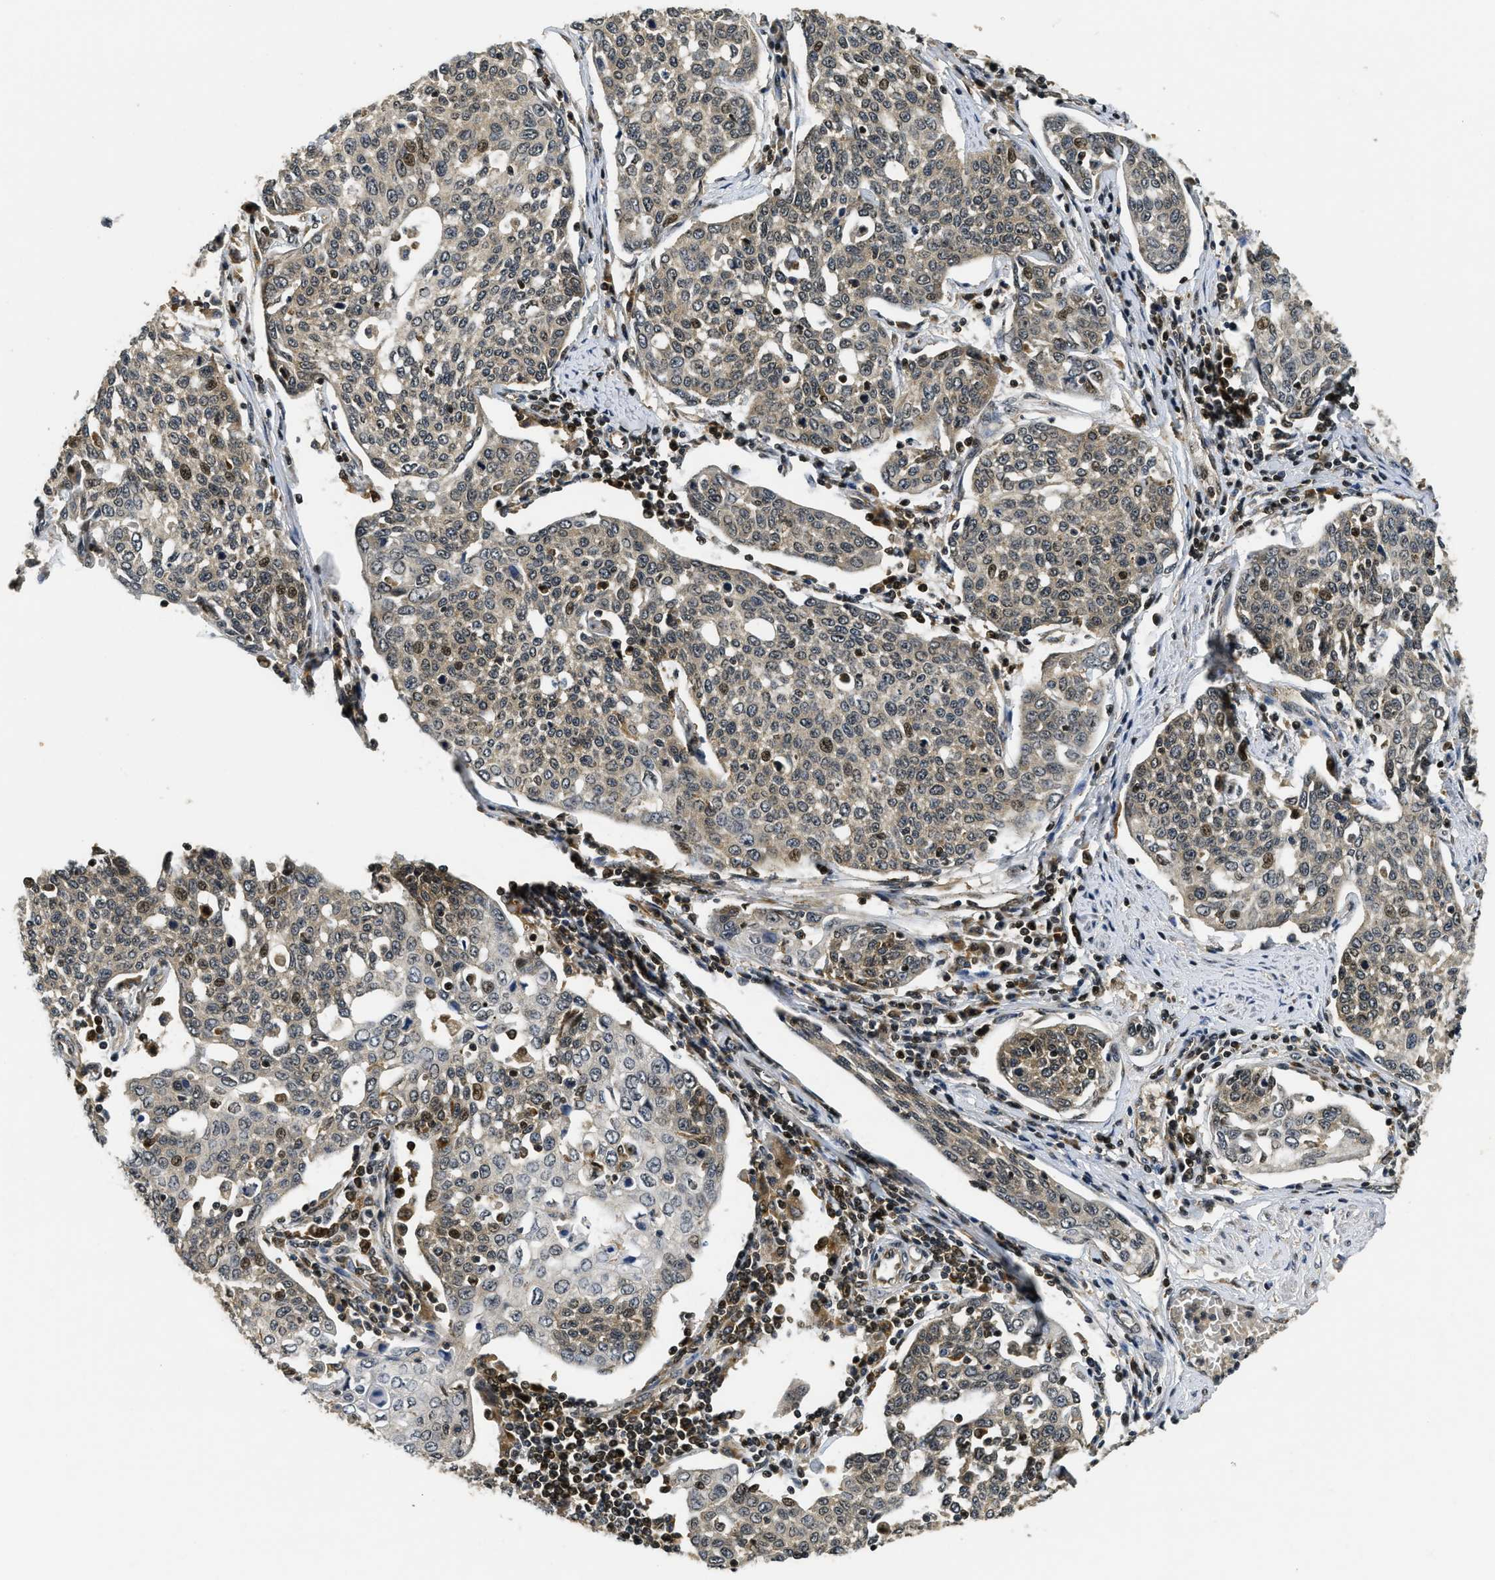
{"staining": {"intensity": "moderate", "quantity": "25%-75%", "location": "cytoplasmic/membranous,nuclear"}, "tissue": "cervical cancer", "cell_type": "Tumor cells", "image_type": "cancer", "snomed": [{"axis": "morphology", "description": "Squamous cell carcinoma, NOS"}, {"axis": "topography", "description": "Cervix"}], "caption": "Immunohistochemistry of human cervical cancer reveals medium levels of moderate cytoplasmic/membranous and nuclear staining in approximately 25%-75% of tumor cells.", "gene": "ADSL", "patient": {"sex": "female", "age": 34}}